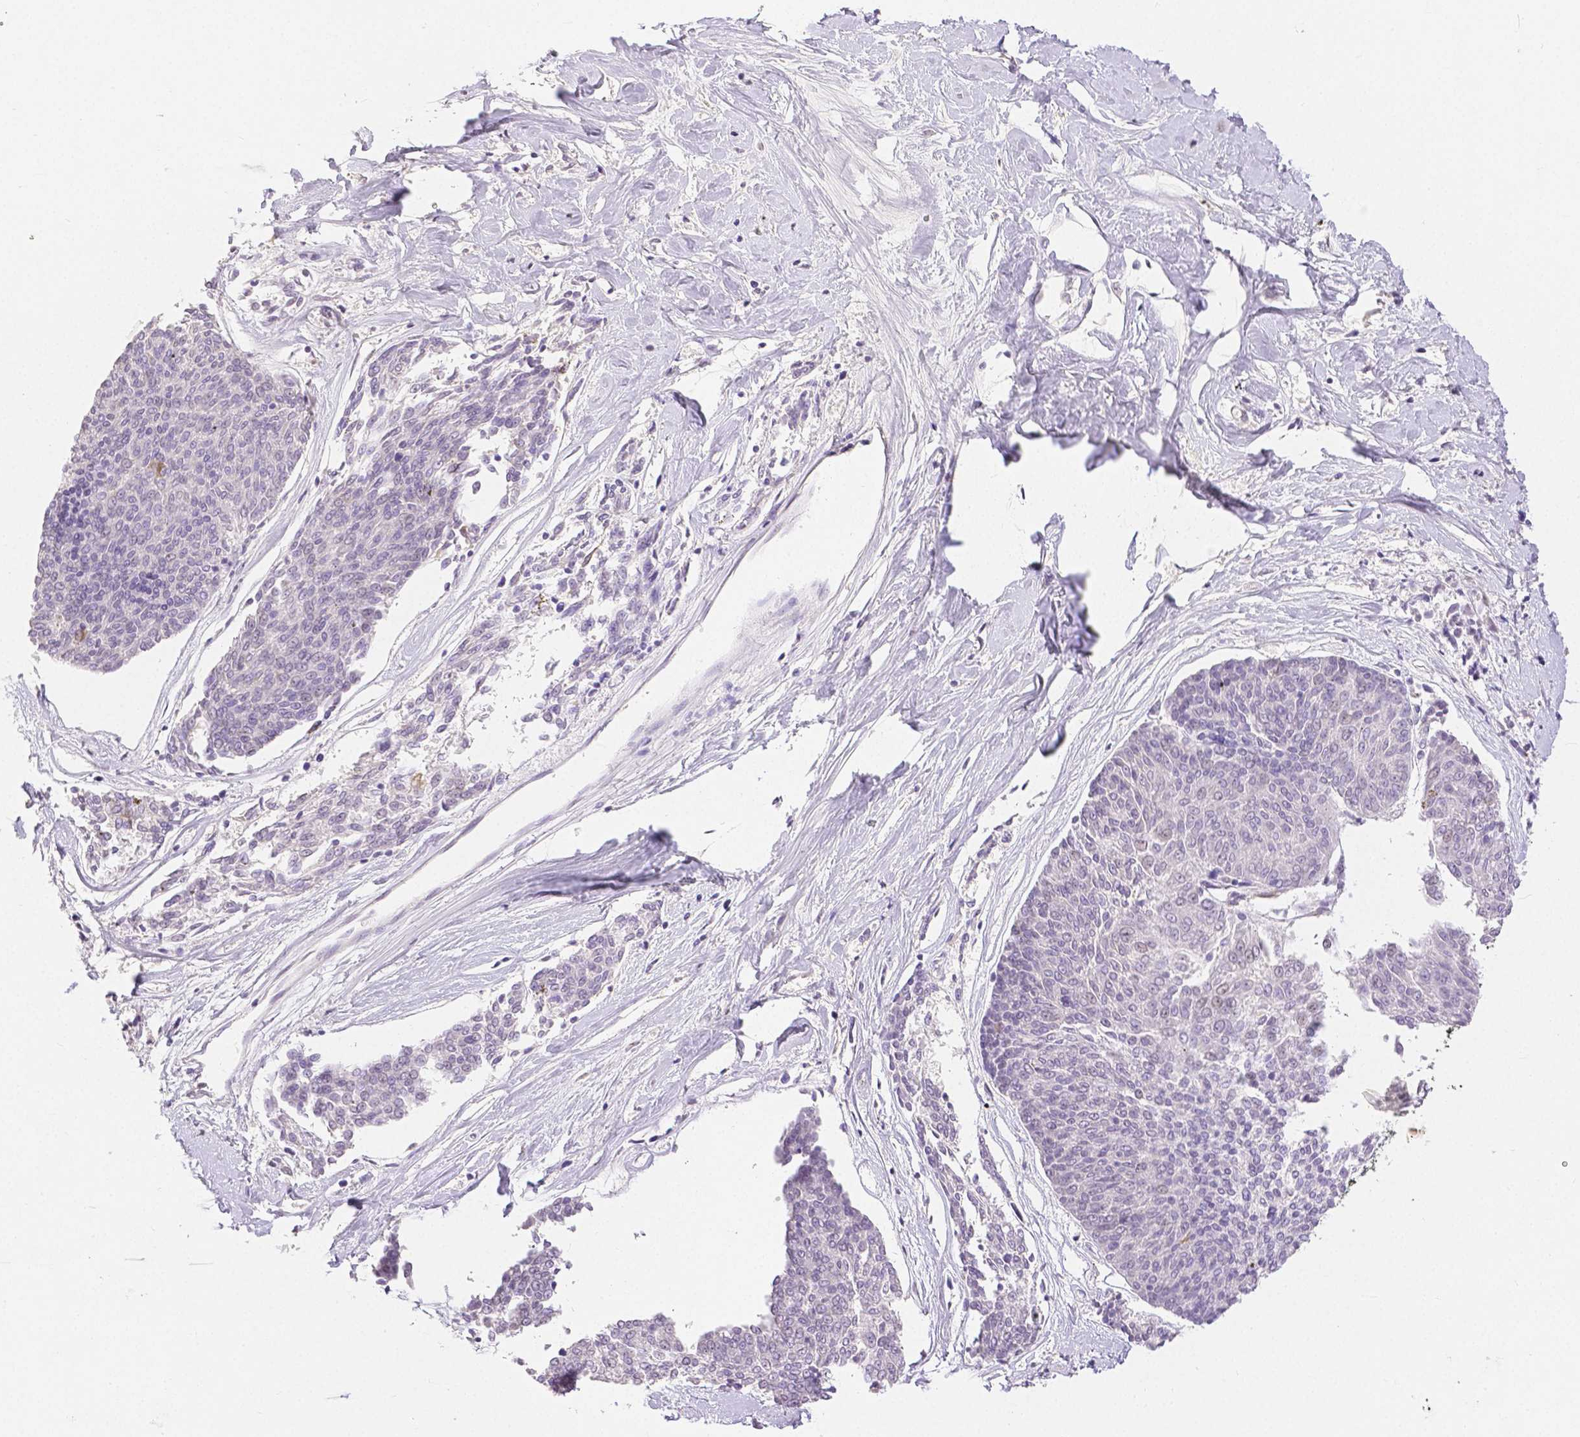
{"staining": {"intensity": "negative", "quantity": "none", "location": "none"}, "tissue": "melanoma", "cell_type": "Tumor cells", "image_type": "cancer", "snomed": [{"axis": "morphology", "description": "Malignant melanoma, NOS"}, {"axis": "topography", "description": "Skin"}], "caption": "Protein analysis of malignant melanoma demonstrates no significant positivity in tumor cells.", "gene": "OCLN", "patient": {"sex": "female", "age": 72}}